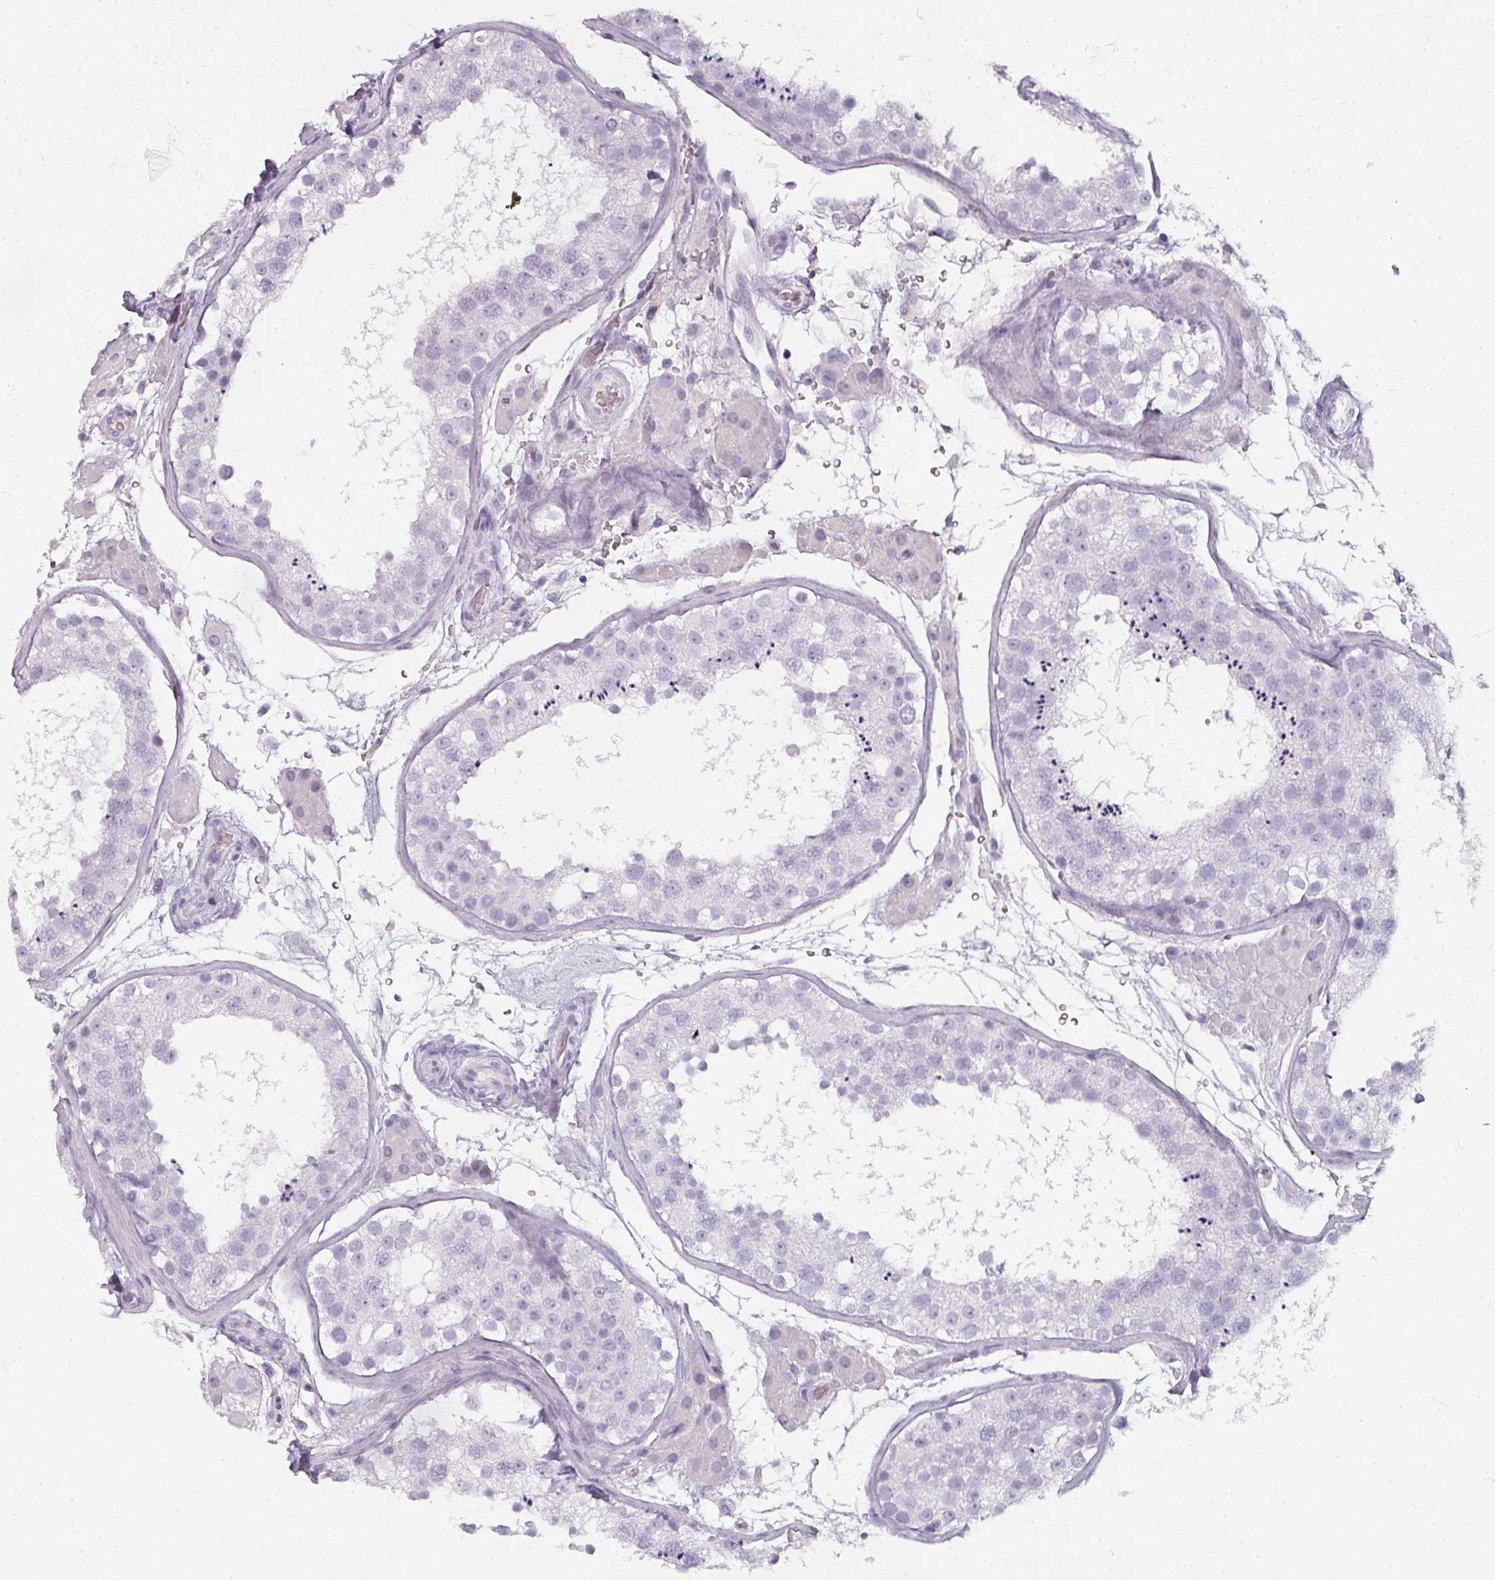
{"staining": {"intensity": "negative", "quantity": "none", "location": "none"}, "tissue": "testis", "cell_type": "Cells in seminiferous ducts", "image_type": "normal", "snomed": [{"axis": "morphology", "description": "Normal tissue, NOS"}, {"axis": "topography", "description": "Testis"}], "caption": "High power microscopy photomicrograph of an IHC photomicrograph of normal testis, revealing no significant positivity in cells in seminiferous ducts. (DAB IHC visualized using brightfield microscopy, high magnification).", "gene": "REG3A", "patient": {"sex": "male", "age": 26}}